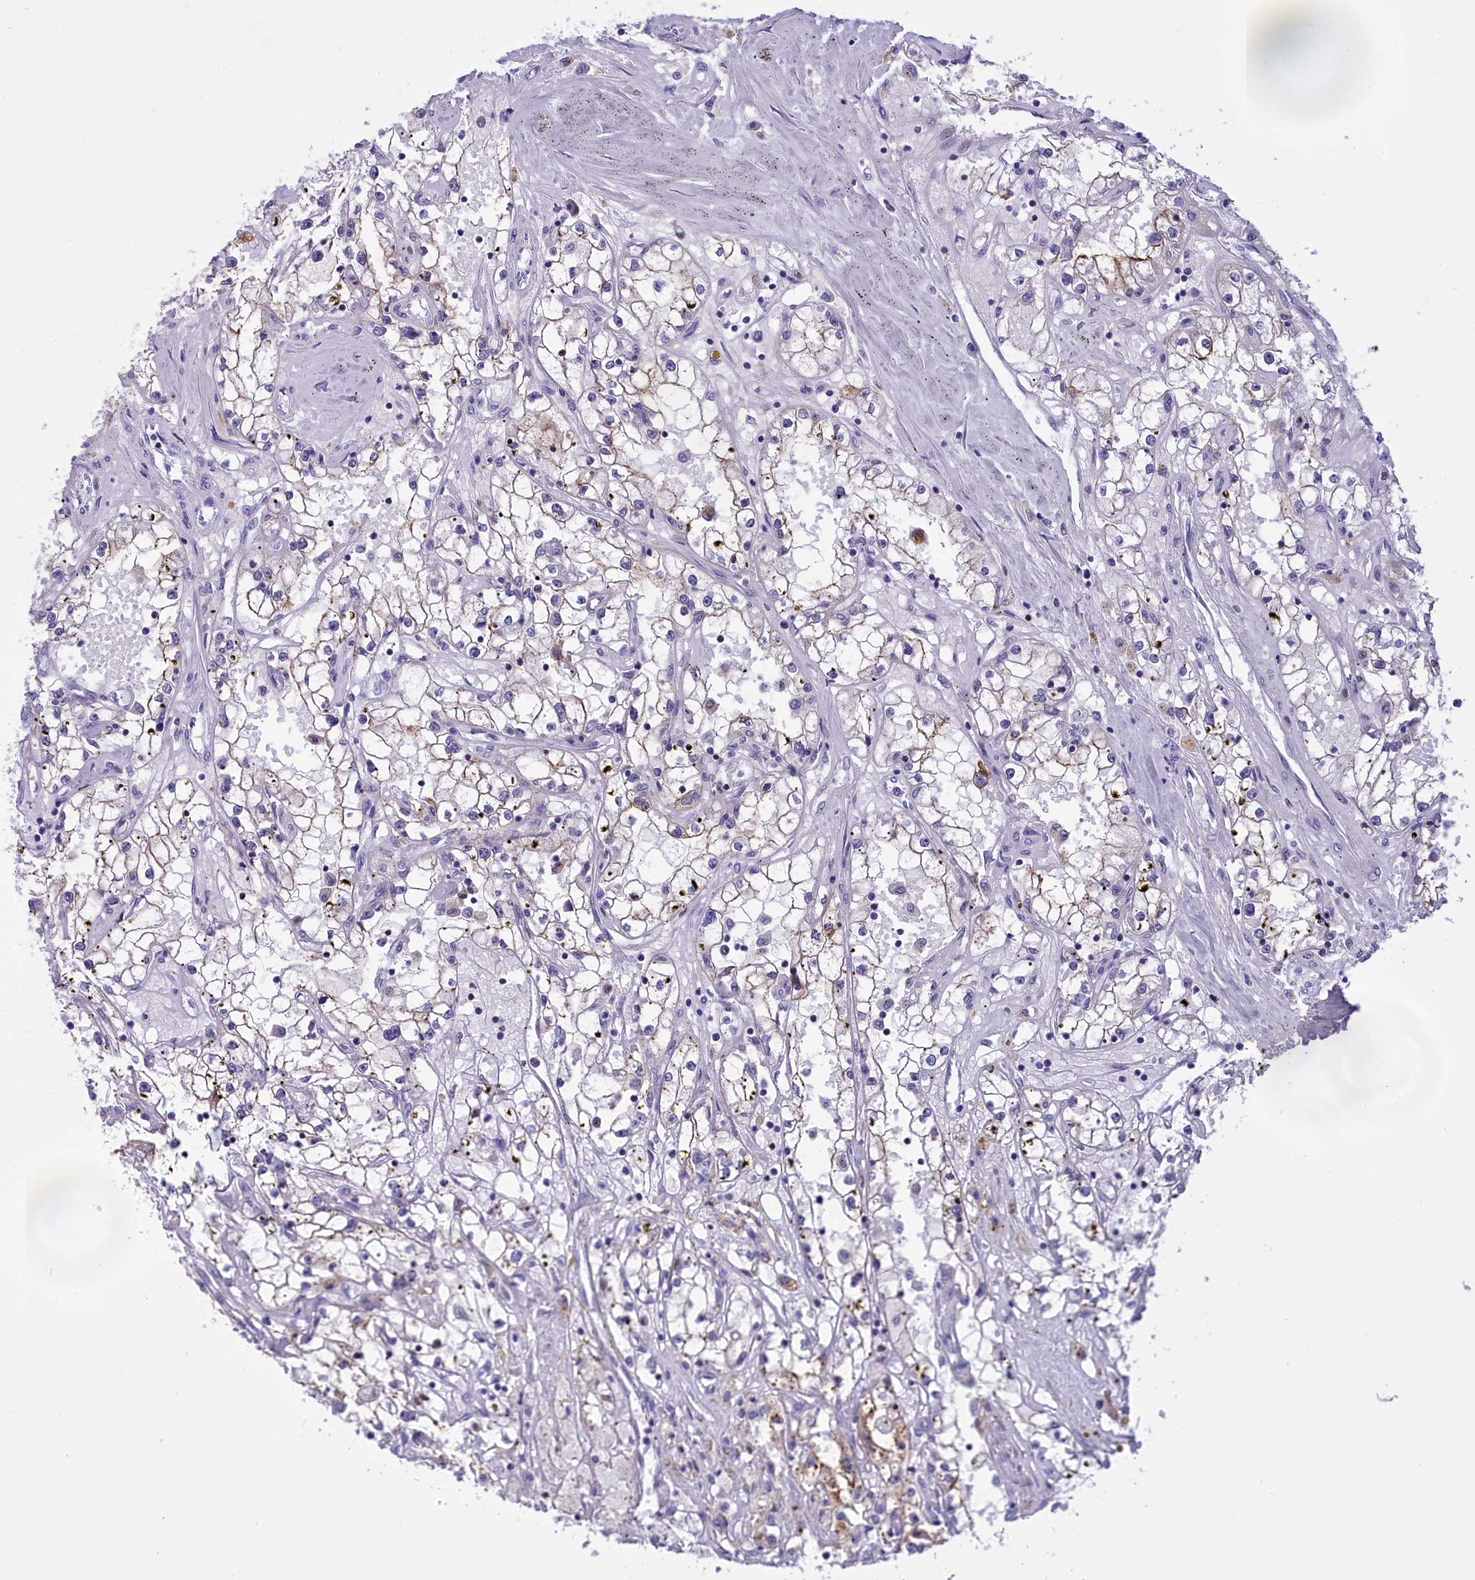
{"staining": {"intensity": "moderate", "quantity": "<25%", "location": "cytoplasmic/membranous"}, "tissue": "renal cancer", "cell_type": "Tumor cells", "image_type": "cancer", "snomed": [{"axis": "morphology", "description": "Adenocarcinoma, NOS"}, {"axis": "topography", "description": "Kidney"}], "caption": "Immunohistochemistry (IHC) (DAB) staining of human renal adenocarcinoma shows moderate cytoplasmic/membranous protein expression in approximately <25% of tumor cells.", "gene": "SPIRE2", "patient": {"sex": "male", "age": 56}}